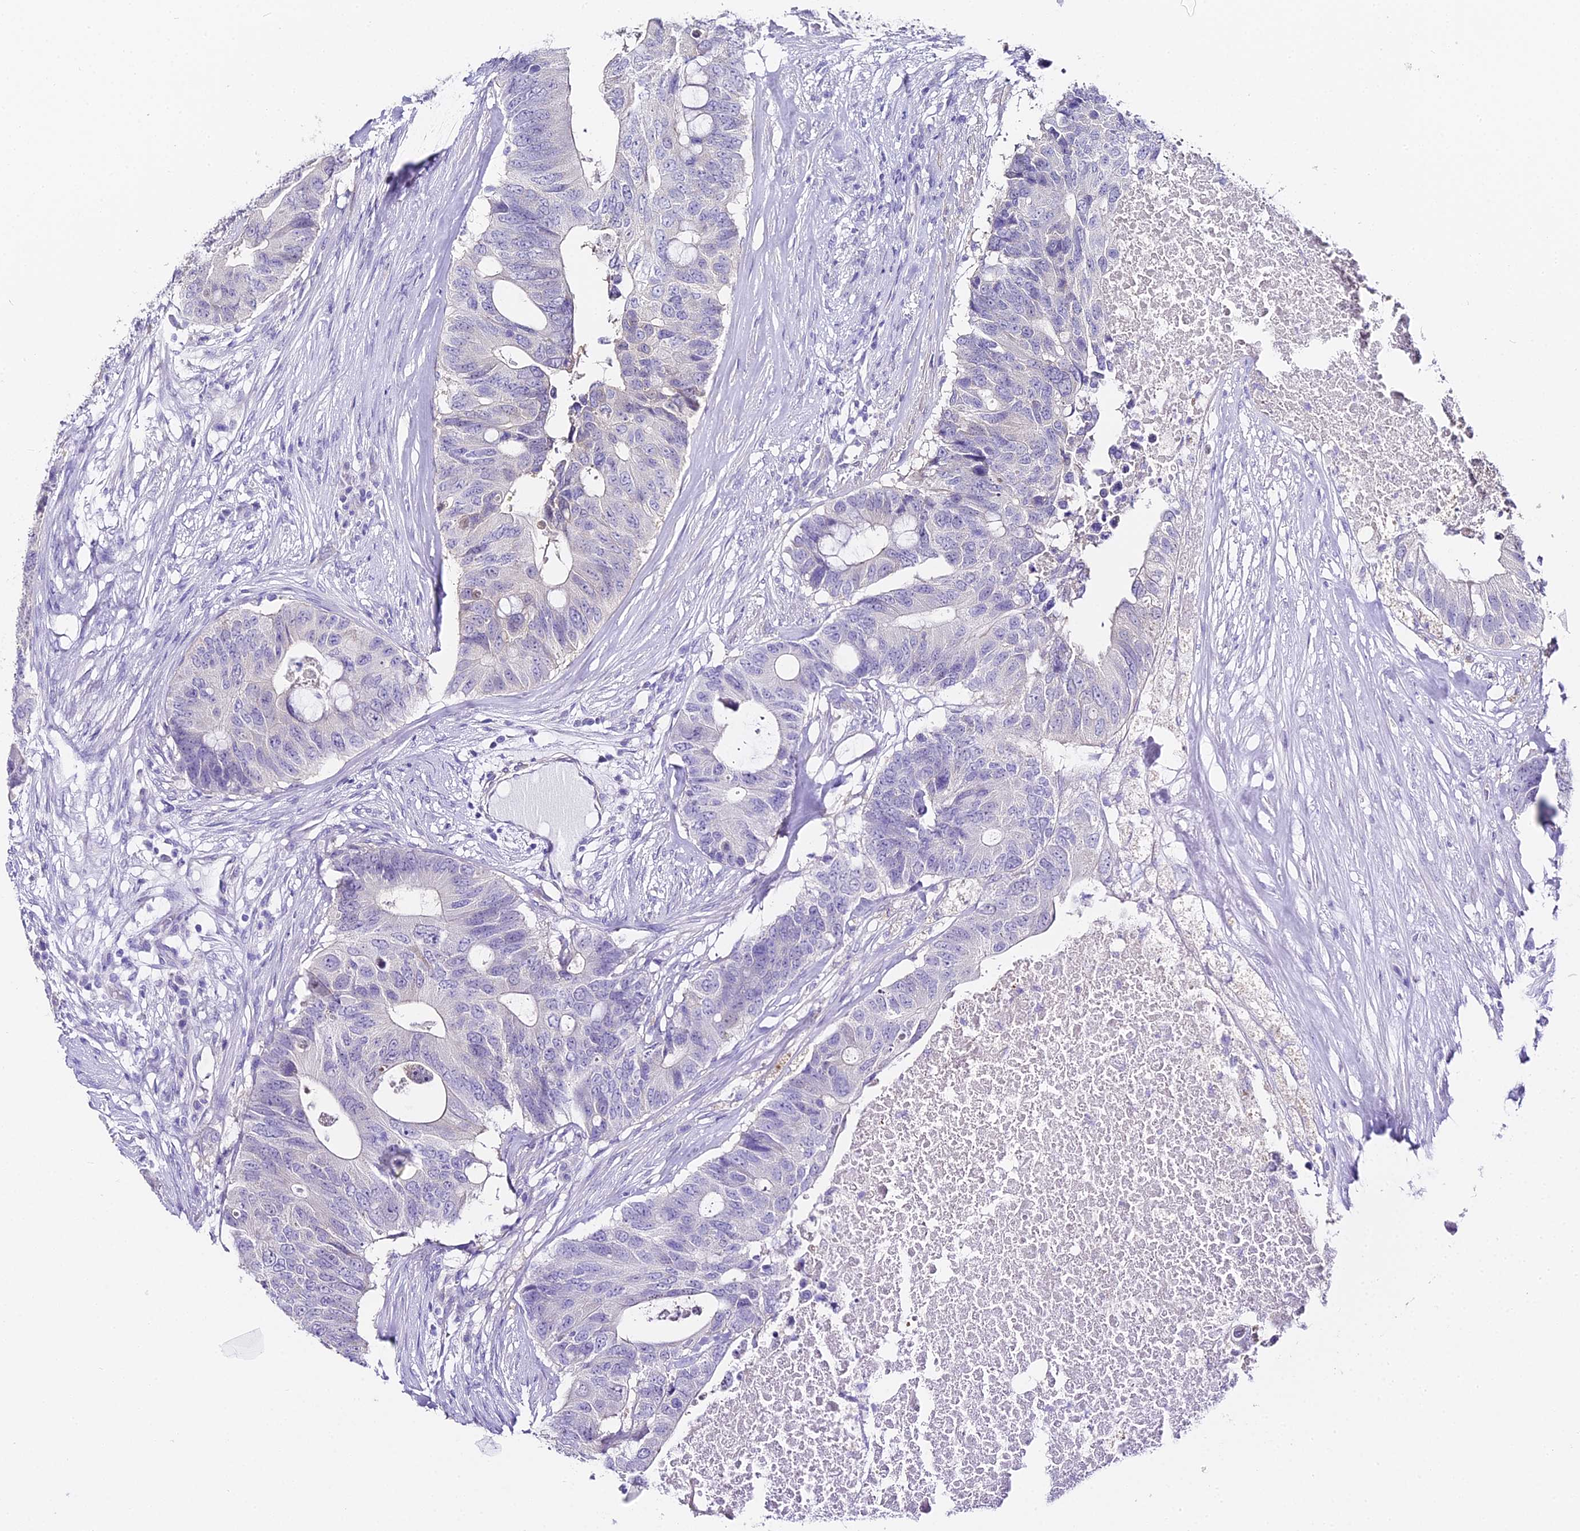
{"staining": {"intensity": "negative", "quantity": "none", "location": "none"}, "tissue": "colorectal cancer", "cell_type": "Tumor cells", "image_type": "cancer", "snomed": [{"axis": "morphology", "description": "Adenocarcinoma, NOS"}, {"axis": "topography", "description": "Colon"}], "caption": "Tumor cells show no significant protein expression in colorectal cancer (adenocarcinoma).", "gene": "ABHD14A-ACY1", "patient": {"sex": "male", "age": 71}}